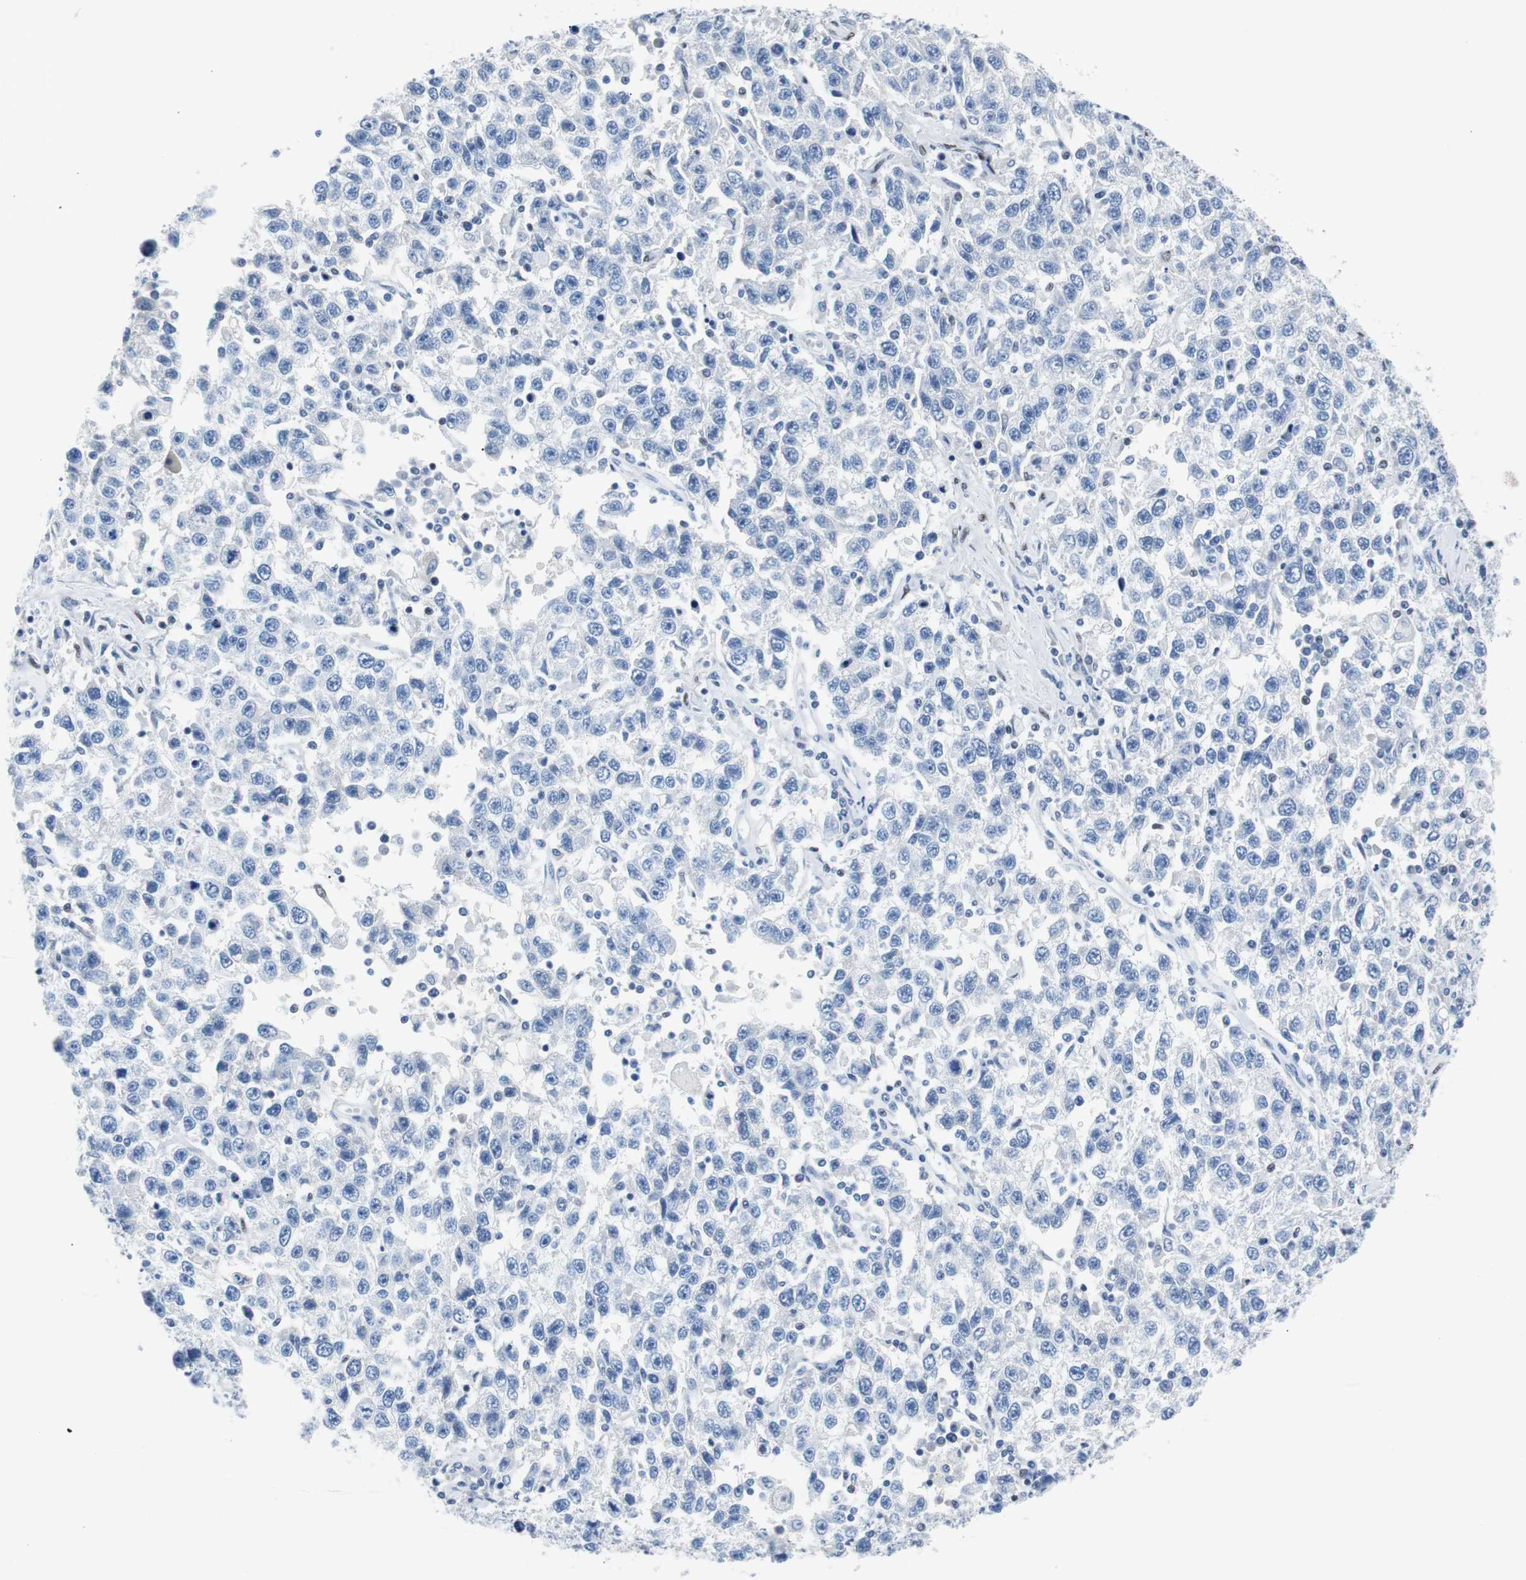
{"staining": {"intensity": "negative", "quantity": "none", "location": "none"}, "tissue": "testis cancer", "cell_type": "Tumor cells", "image_type": "cancer", "snomed": [{"axis": "morphology", "description": "Seminoma, NOS"}, {"axis": "topography", "description": "Testis"}], "caption": "Immunohistochemistry image of neoplastic tissue: testis cancer stained with DAB (3,3'-diaminobenzidine) demonstrates no significant protein expression in tumor cells.", "gene": "JUN", "patient": {"sex": "male", "age": 41}}